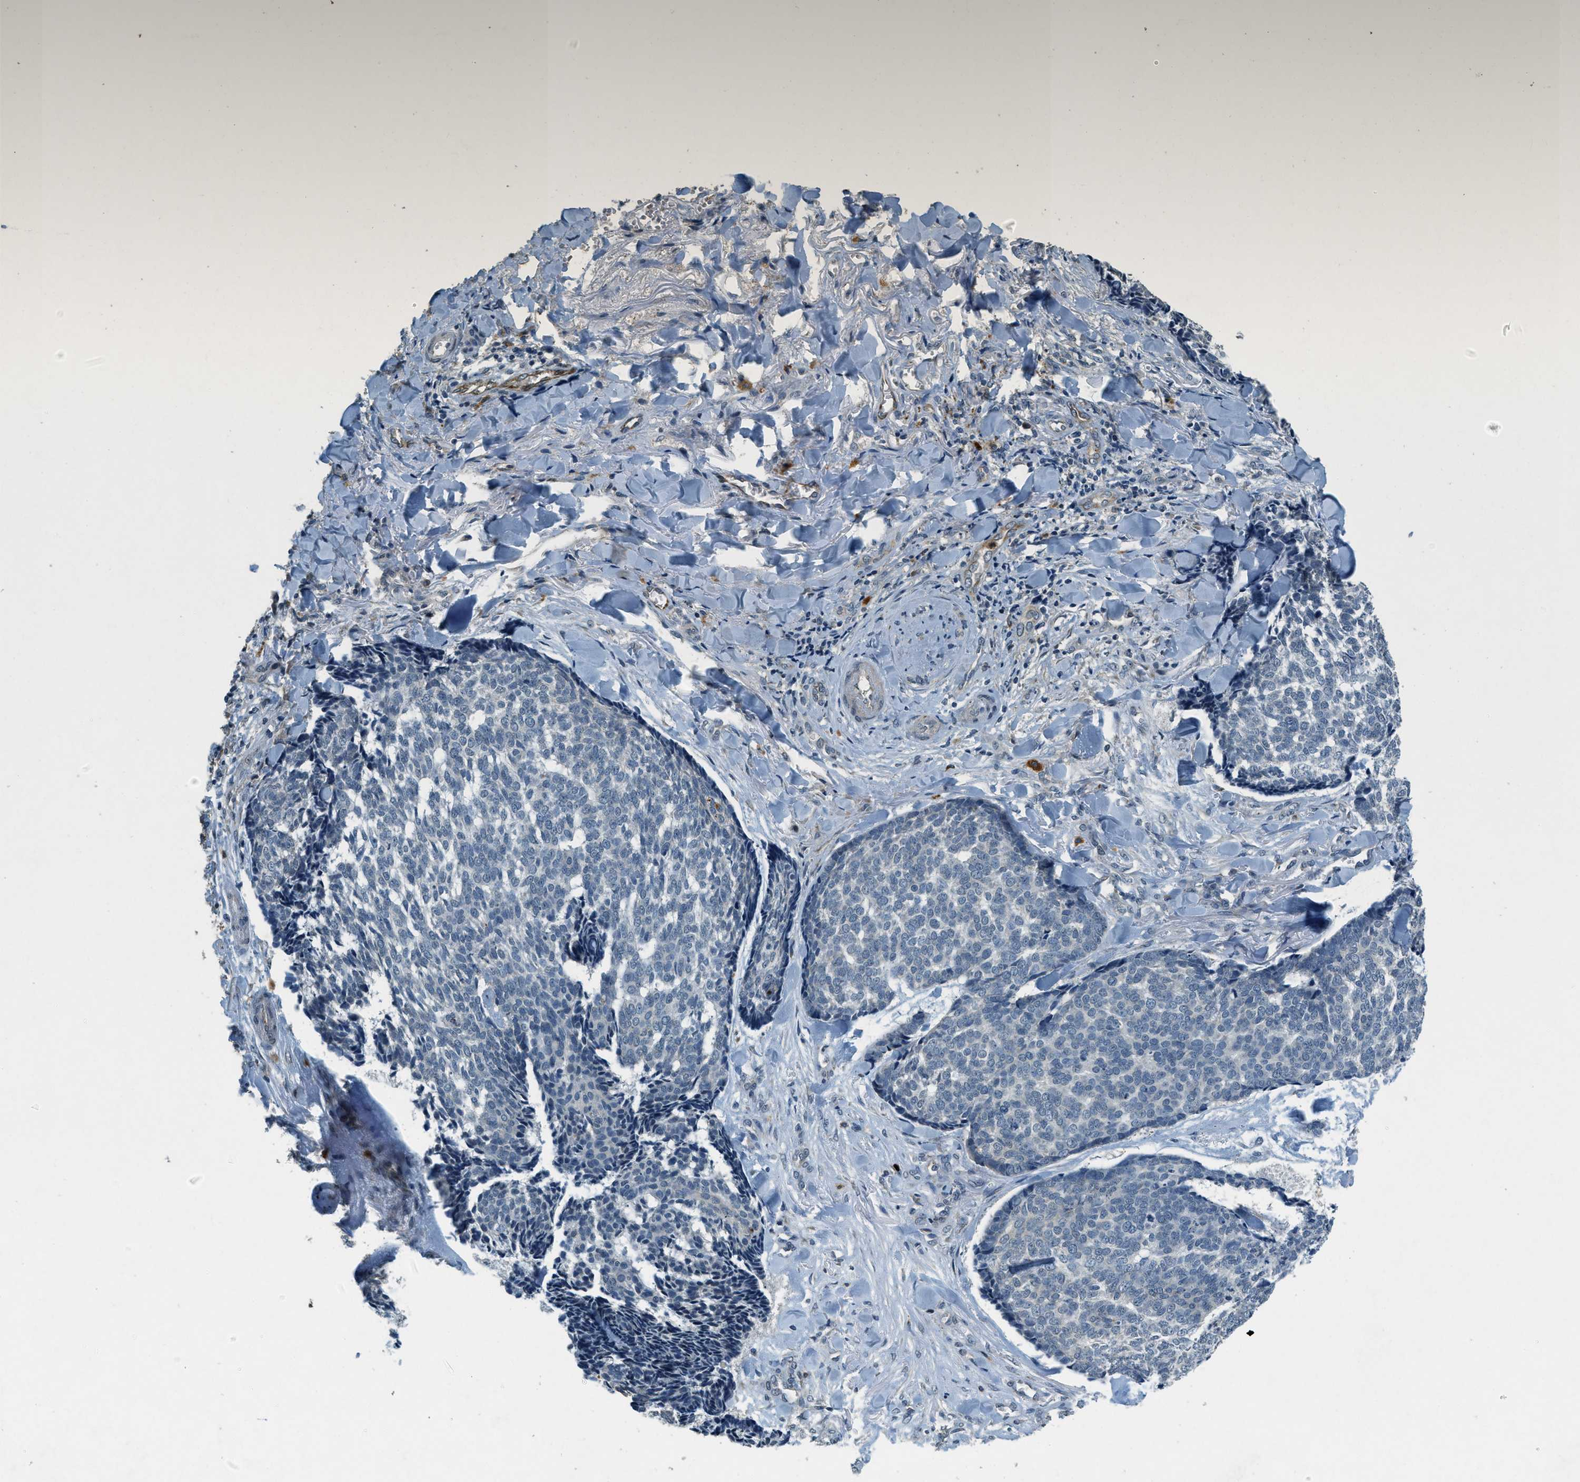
{"staining": {"intensity": "negative", "quantity": "none", "location": "none"}, "tissue": "skin cancer", "cell_type": "Tumor cells", "image_type": "cancer", "snomed": [{"axis": "morphology", "description": "Basal cell carcinoma"}, {"axis": "topography", "description": "Skin"}], "caption": "Immunohistochemistry micrograph of neoplastic tissue: human skin cancer (basal cell carcinoma) stained with DAB (3,3'-diaminobenzidine) reveals no significant protein expression in tumor cells.", "gene": "RAB3D", "patient": {"sex": "male", "age": 84}}